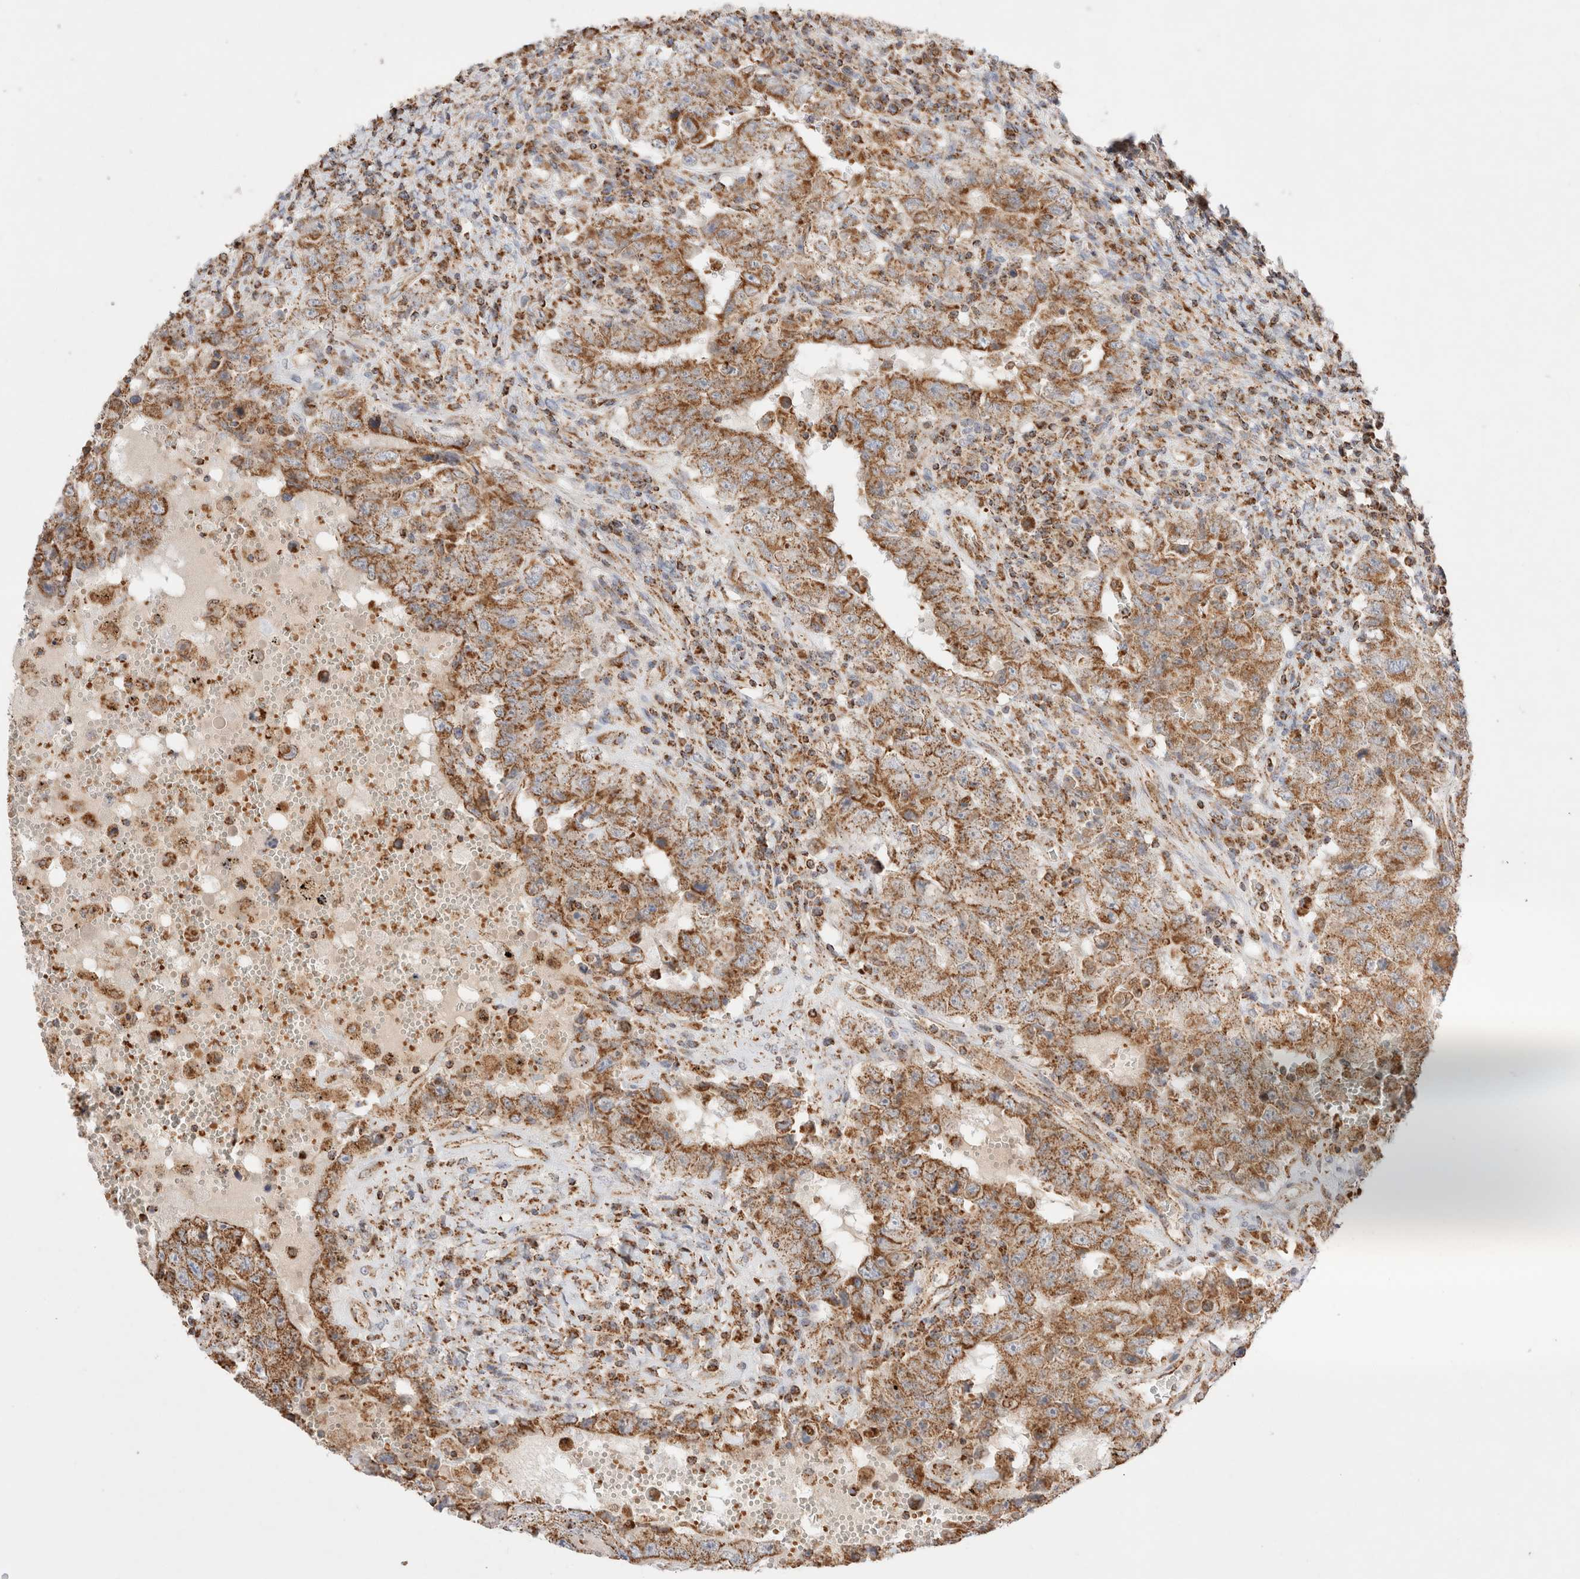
{"staining": {"intensity": "moderate", "quantity": ">75%", "location": "cytoplasmic/membranous"}, "tissue": "testis cancer", "cell_type": "Tumor cells", "image_type": "cancer", "snomed": [{"axis": "morphology", "description": "Carcinoma, Embryonal, NOS"}, {"axis": "topography", "description": "Testis"}], "caption": "Immunohistochemical staining of human testis cancer displays medium levels of moderate cytoplasmic/membranous expression in approximately >75% of tumor cells.", "gene": "TMPPE", "patient": {"sex": "male", "age": 26}}